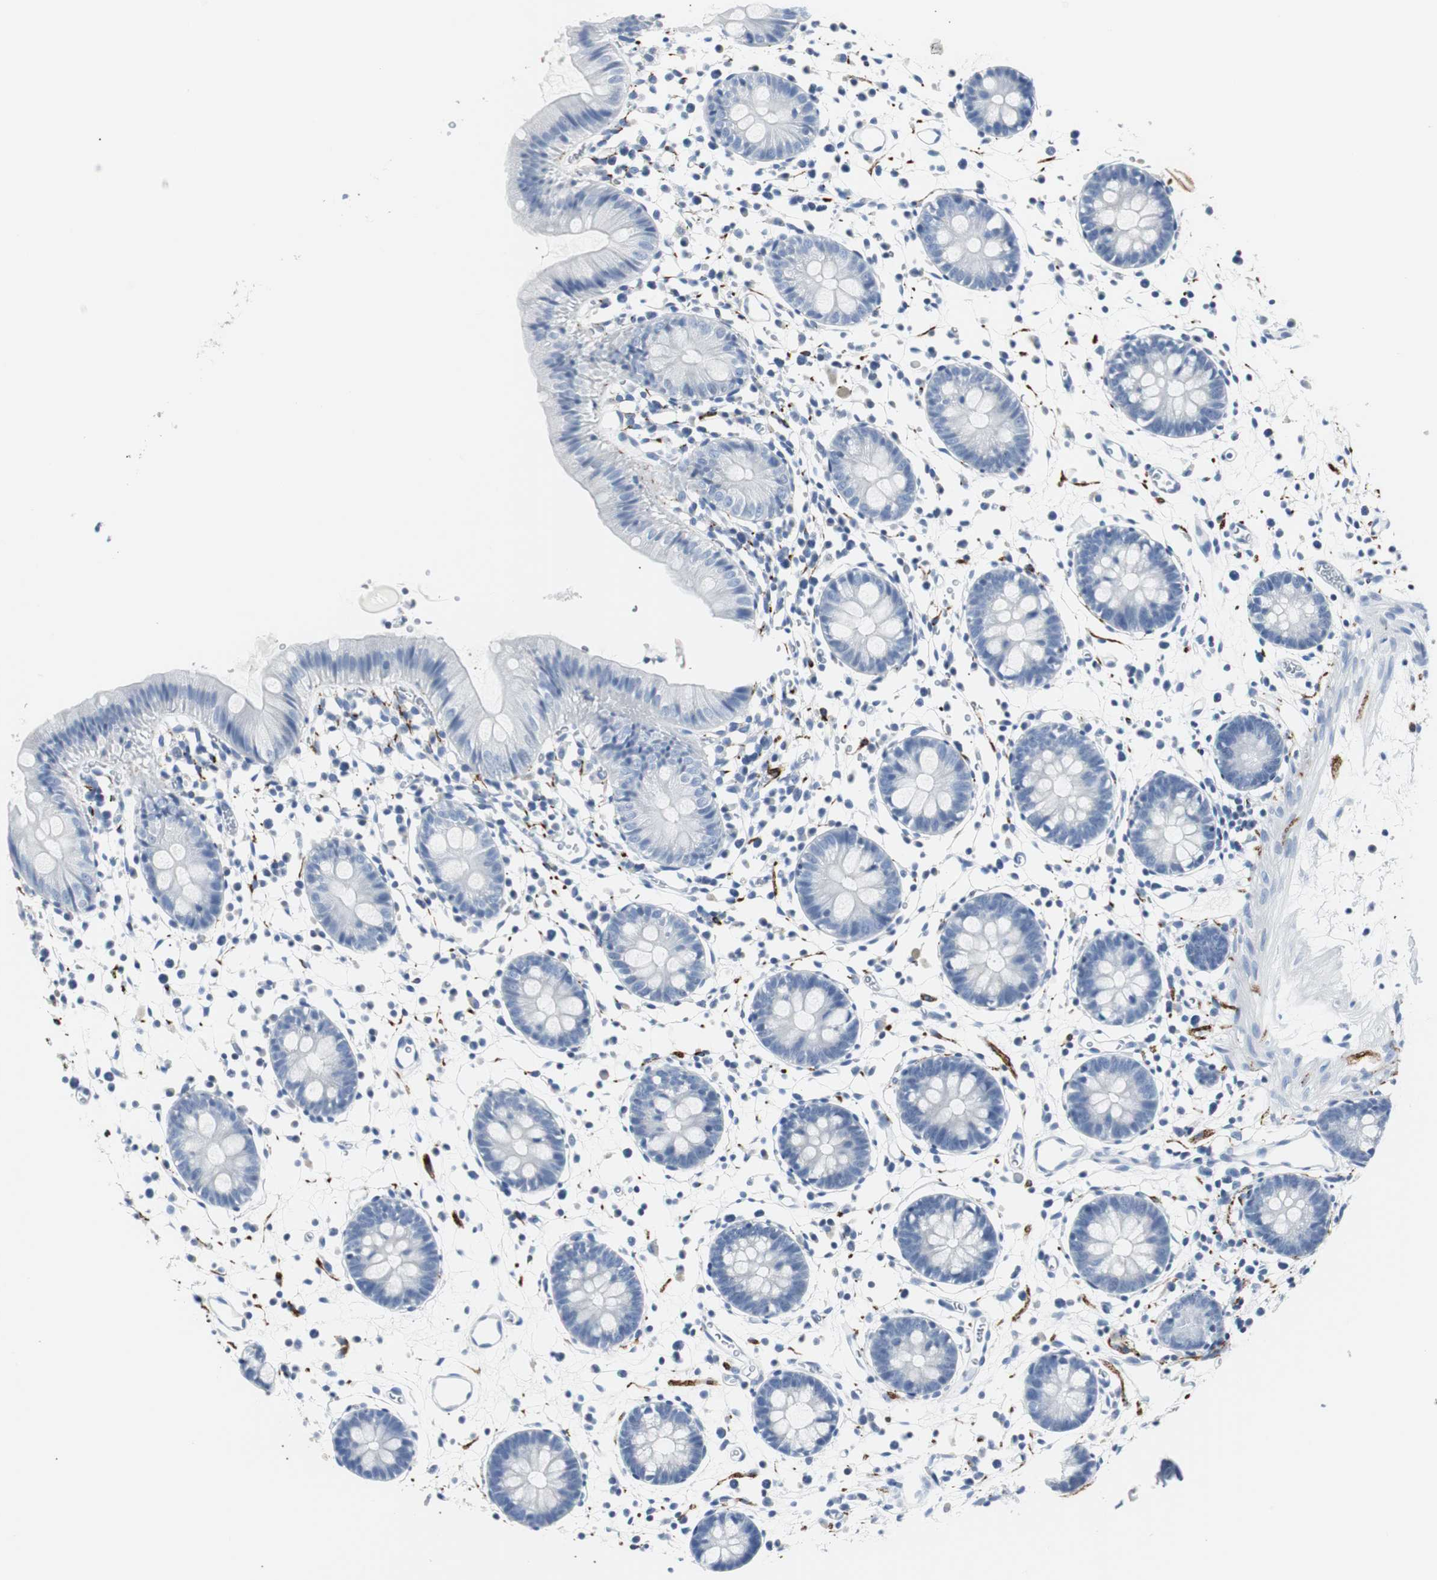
{"staining": {"intensity": "negative", "quantity": "none", "location": "none"}, "tissue": "colon", "cell_type": "Endothelial cells", "image_type": "normal", "snomed": [{"axis": "morphology", "description": "Normal tissue, NOS"}, {"axis": "morphology", "description": "Adenocarcinoma, NOS"}, {"axis": "topography", "description": "Colon"}, {"axis": "topography", "description": "Peripheral nerve tissue"}], "caption": "The immunohistochemistry (IHC) photomicrograph has no significant staining in endothelial cells of colon.", "gene": "GAP43", "patient": {"sex": "male", "age": 14}}